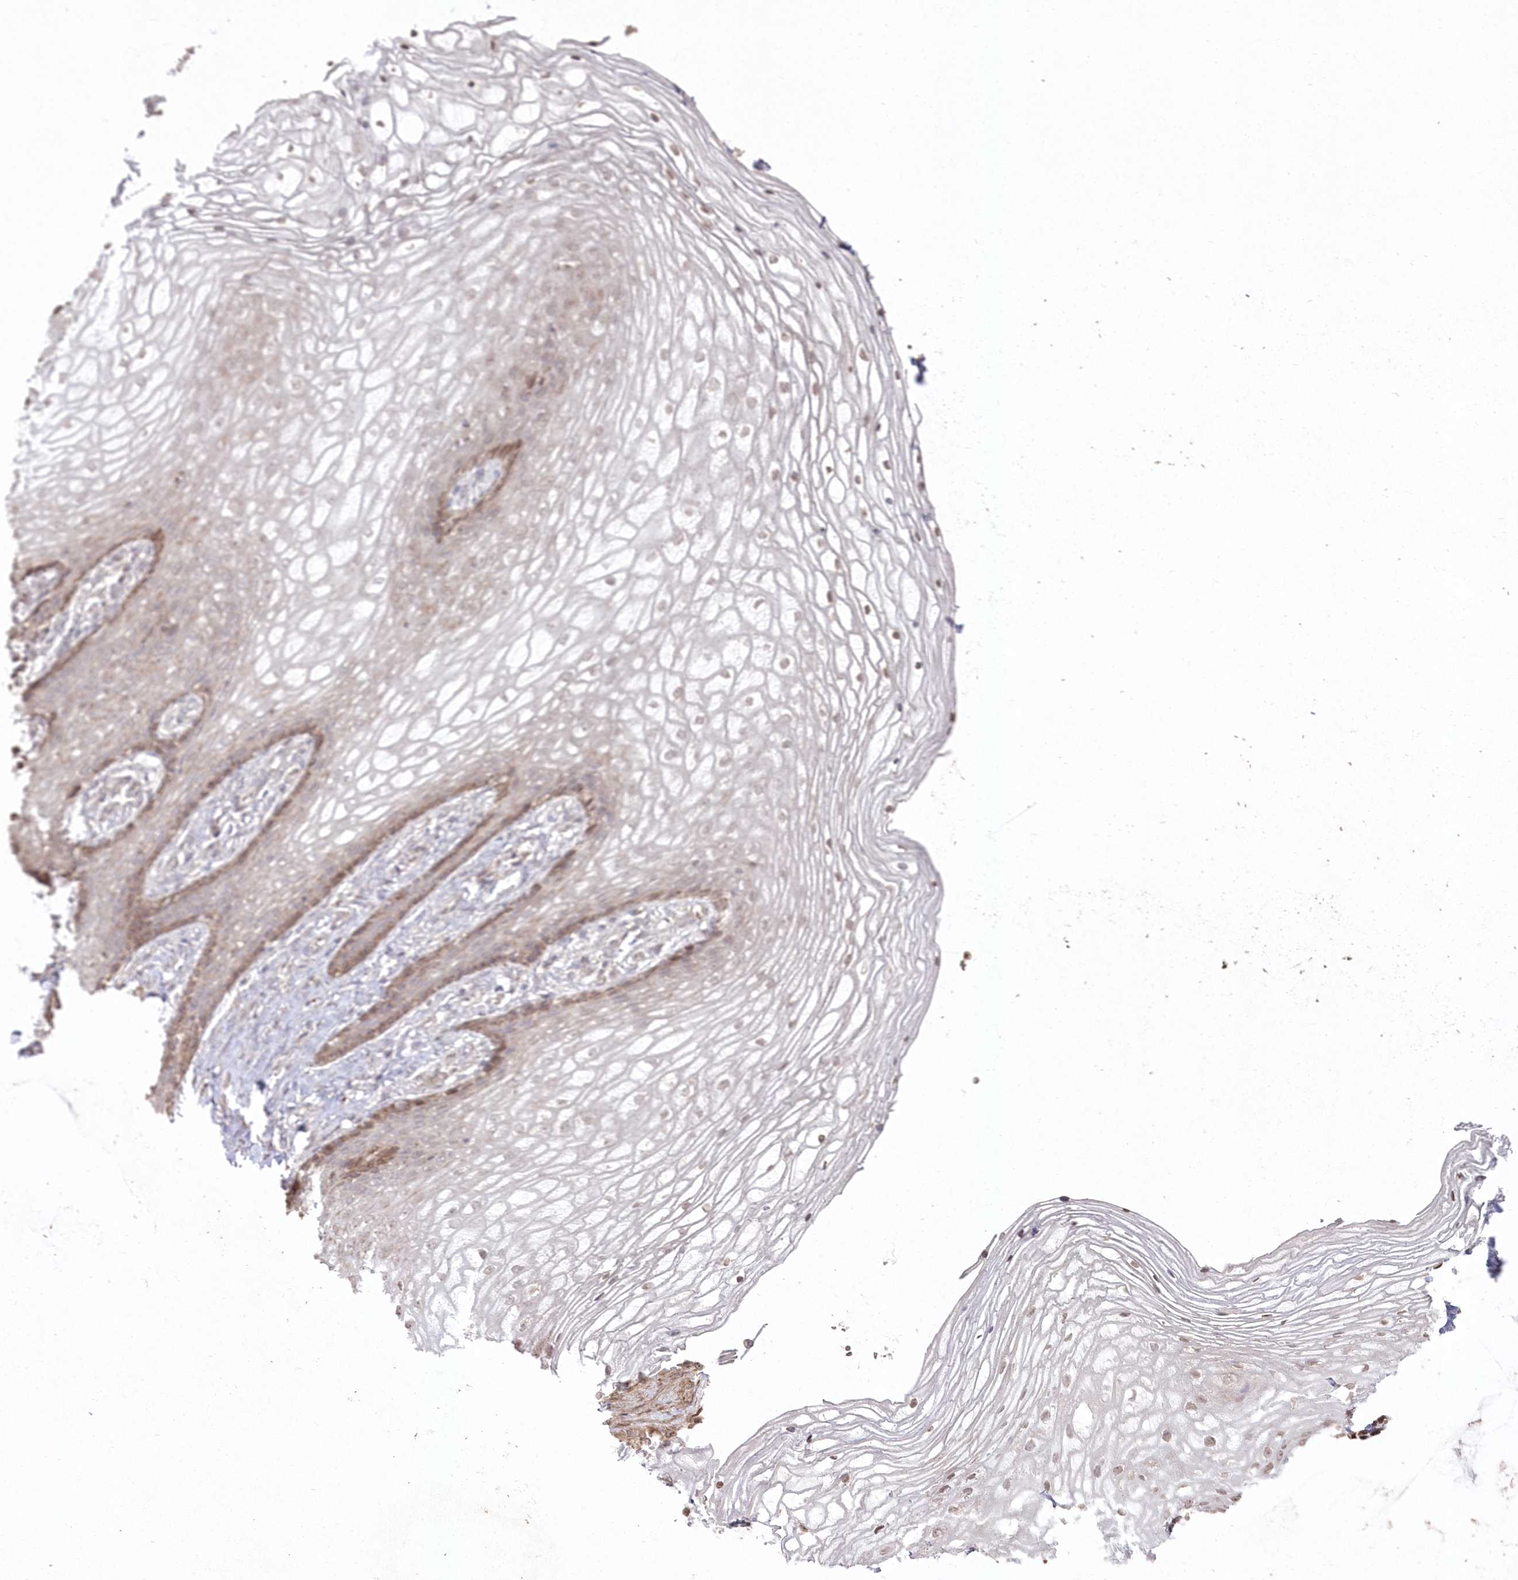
{"staining": {"intensity": "moderate", "quantity": "<25%", "location": "cytoplasmic/membranous,nuclear"}, "tissue": "vagina", "cell_type": "Squamous epithelial cells", "image_type": "normal", "snomed": [{"axis": "morphology", "description": "Normal tissue, NOS"}, {"axis": "topography", "description": "Vagina"}], "caption": "Immunohistochemistry (IHC) (DAB) staining of benign vagina exhibits moderate cytoplasmic/membranous,nuclear protein positivity in approximately <25% of squamous epithelial cells.", "gene": "ARSB", "patient": {"sex": "female", "age": 60}}